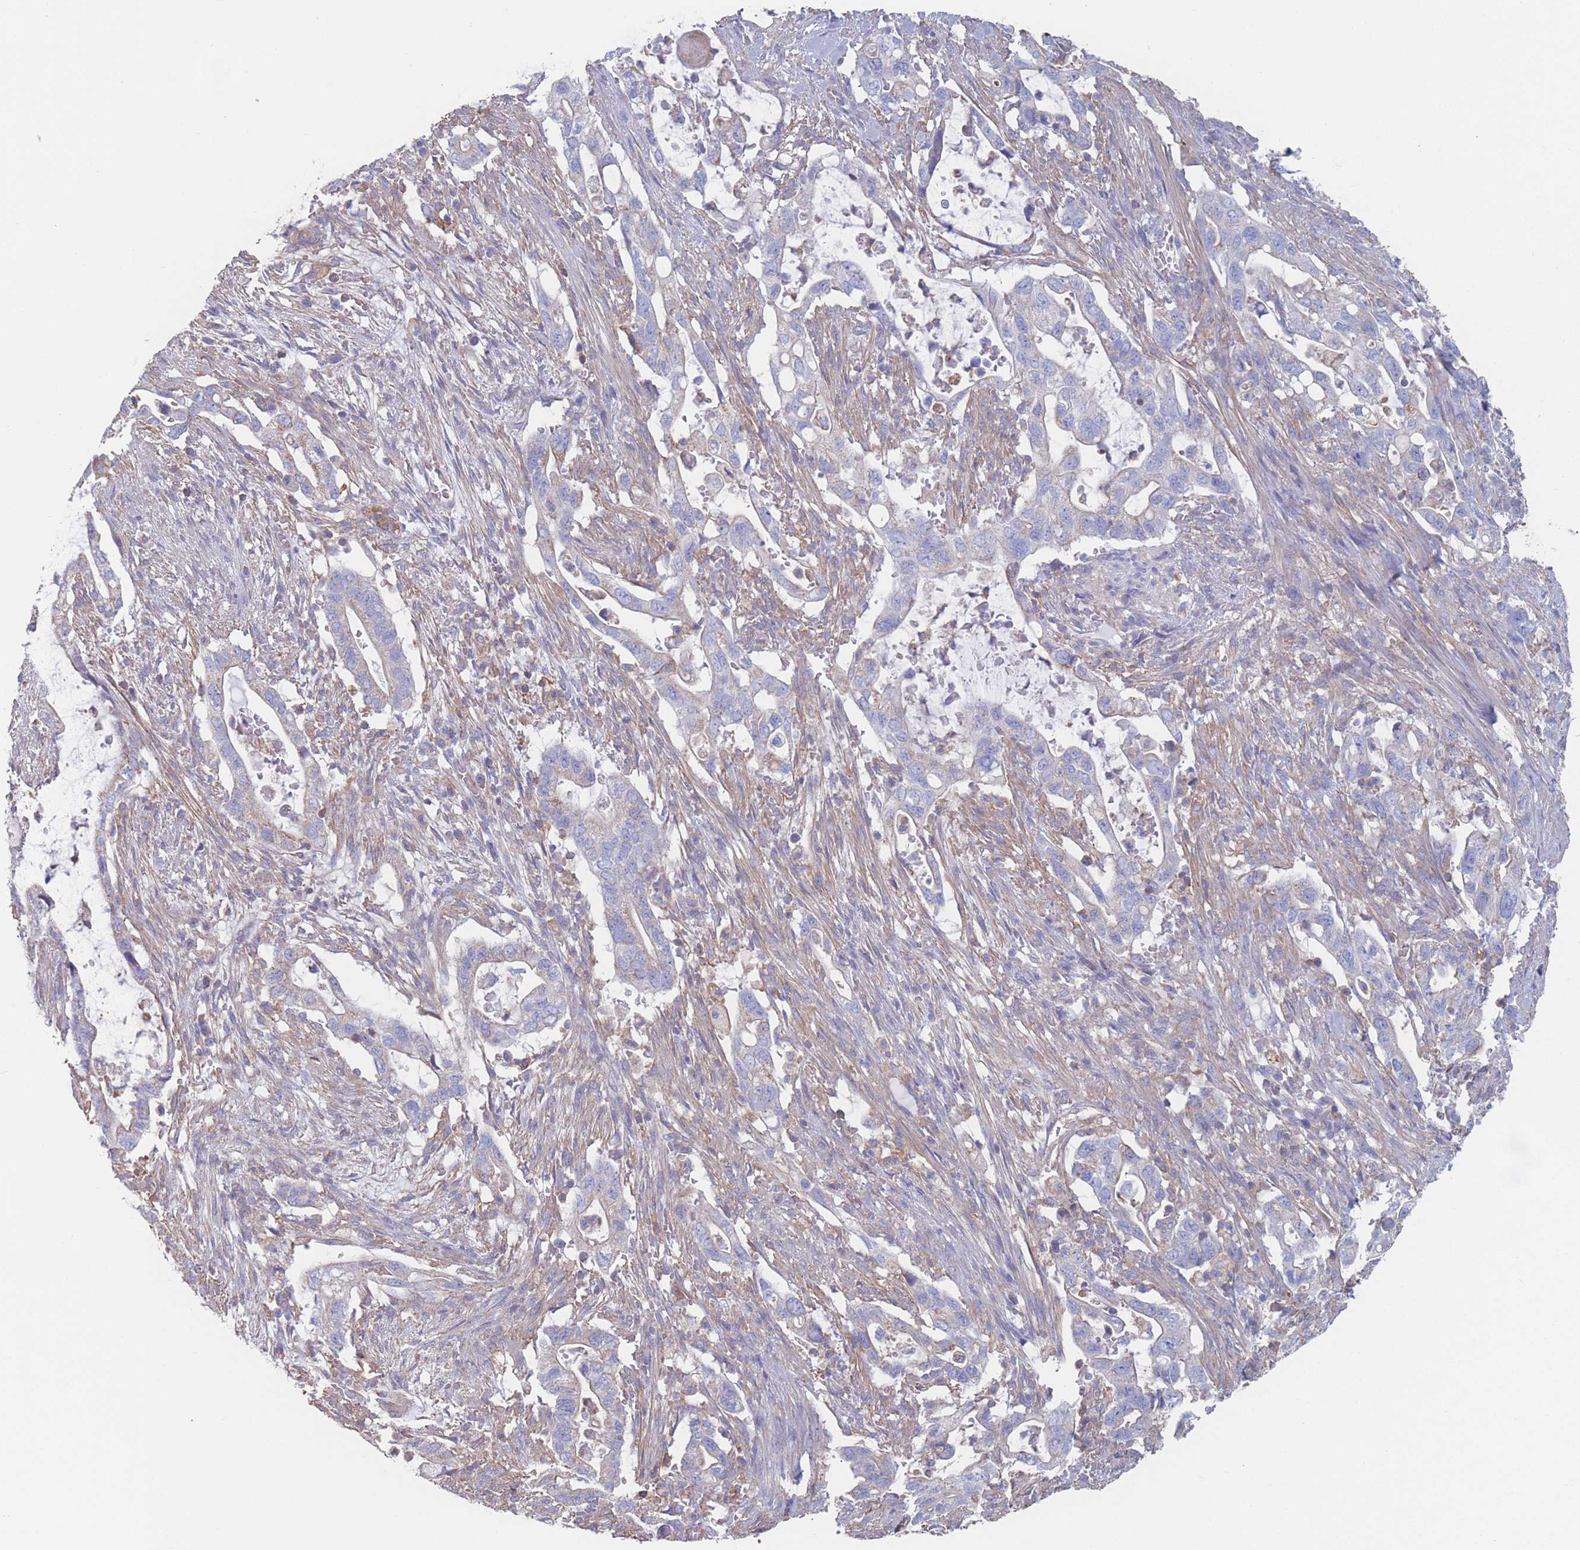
{"staining": {"intensity": "negative", "quantity": "none", "location": "none"}, "tissue": "pancreatic cancer", "cell_type": "Tumor cells", "image_type": "cancer", "snomed": [{"axis": "morphology", "description": "Adenocarcinoma, NOS"}, {"axis": "topography", "description": "Pancreas"}], "caption": "Human pancreatic cancer (adenocarcinoma) stained for a protein using immunohistochemistry (IHC) shows no staining in tumor cells.", "gene": "ADH1A", "patient": {"sex": "female", "age": 72}}